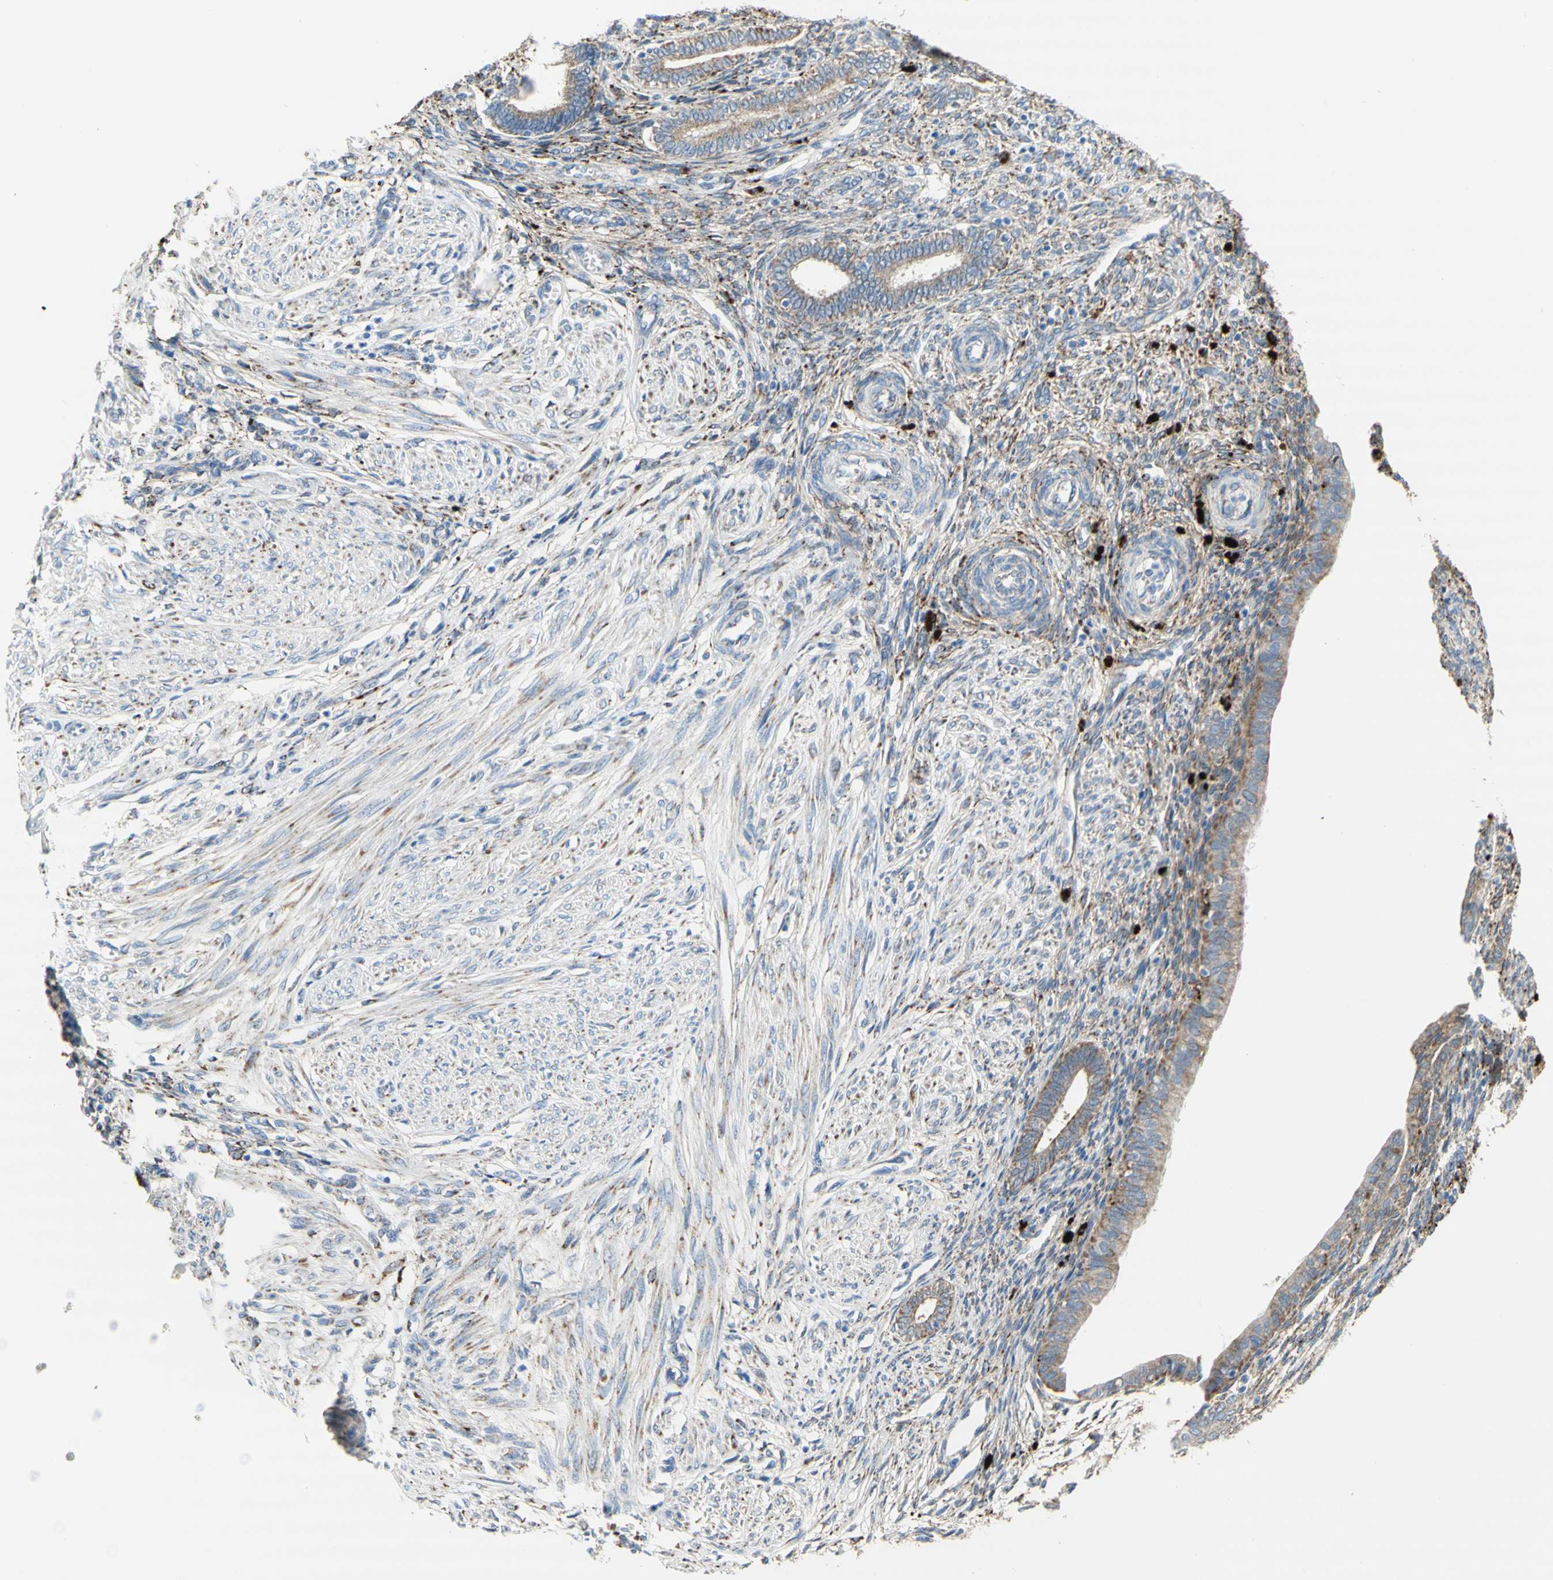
{"staining": {"intensity": "negative", "quantity": "none", "location": "none"}, "tissue": "endometrium", "cell_type": "Cells in endometrial stroma", "image_type": "normal", "snomed": [{"axis": "morphology", "description": "Normal tissue, NOS"}, {"axis": "topography", "description": "Endometrium"}], "caption": "An immunohistochemistry micrograph of normal endometrium is shown. There is no staining in cells in endometrial stroma of endometrium.", "gene": "URB2", "patient": {"sex": "female", "age": 72}}